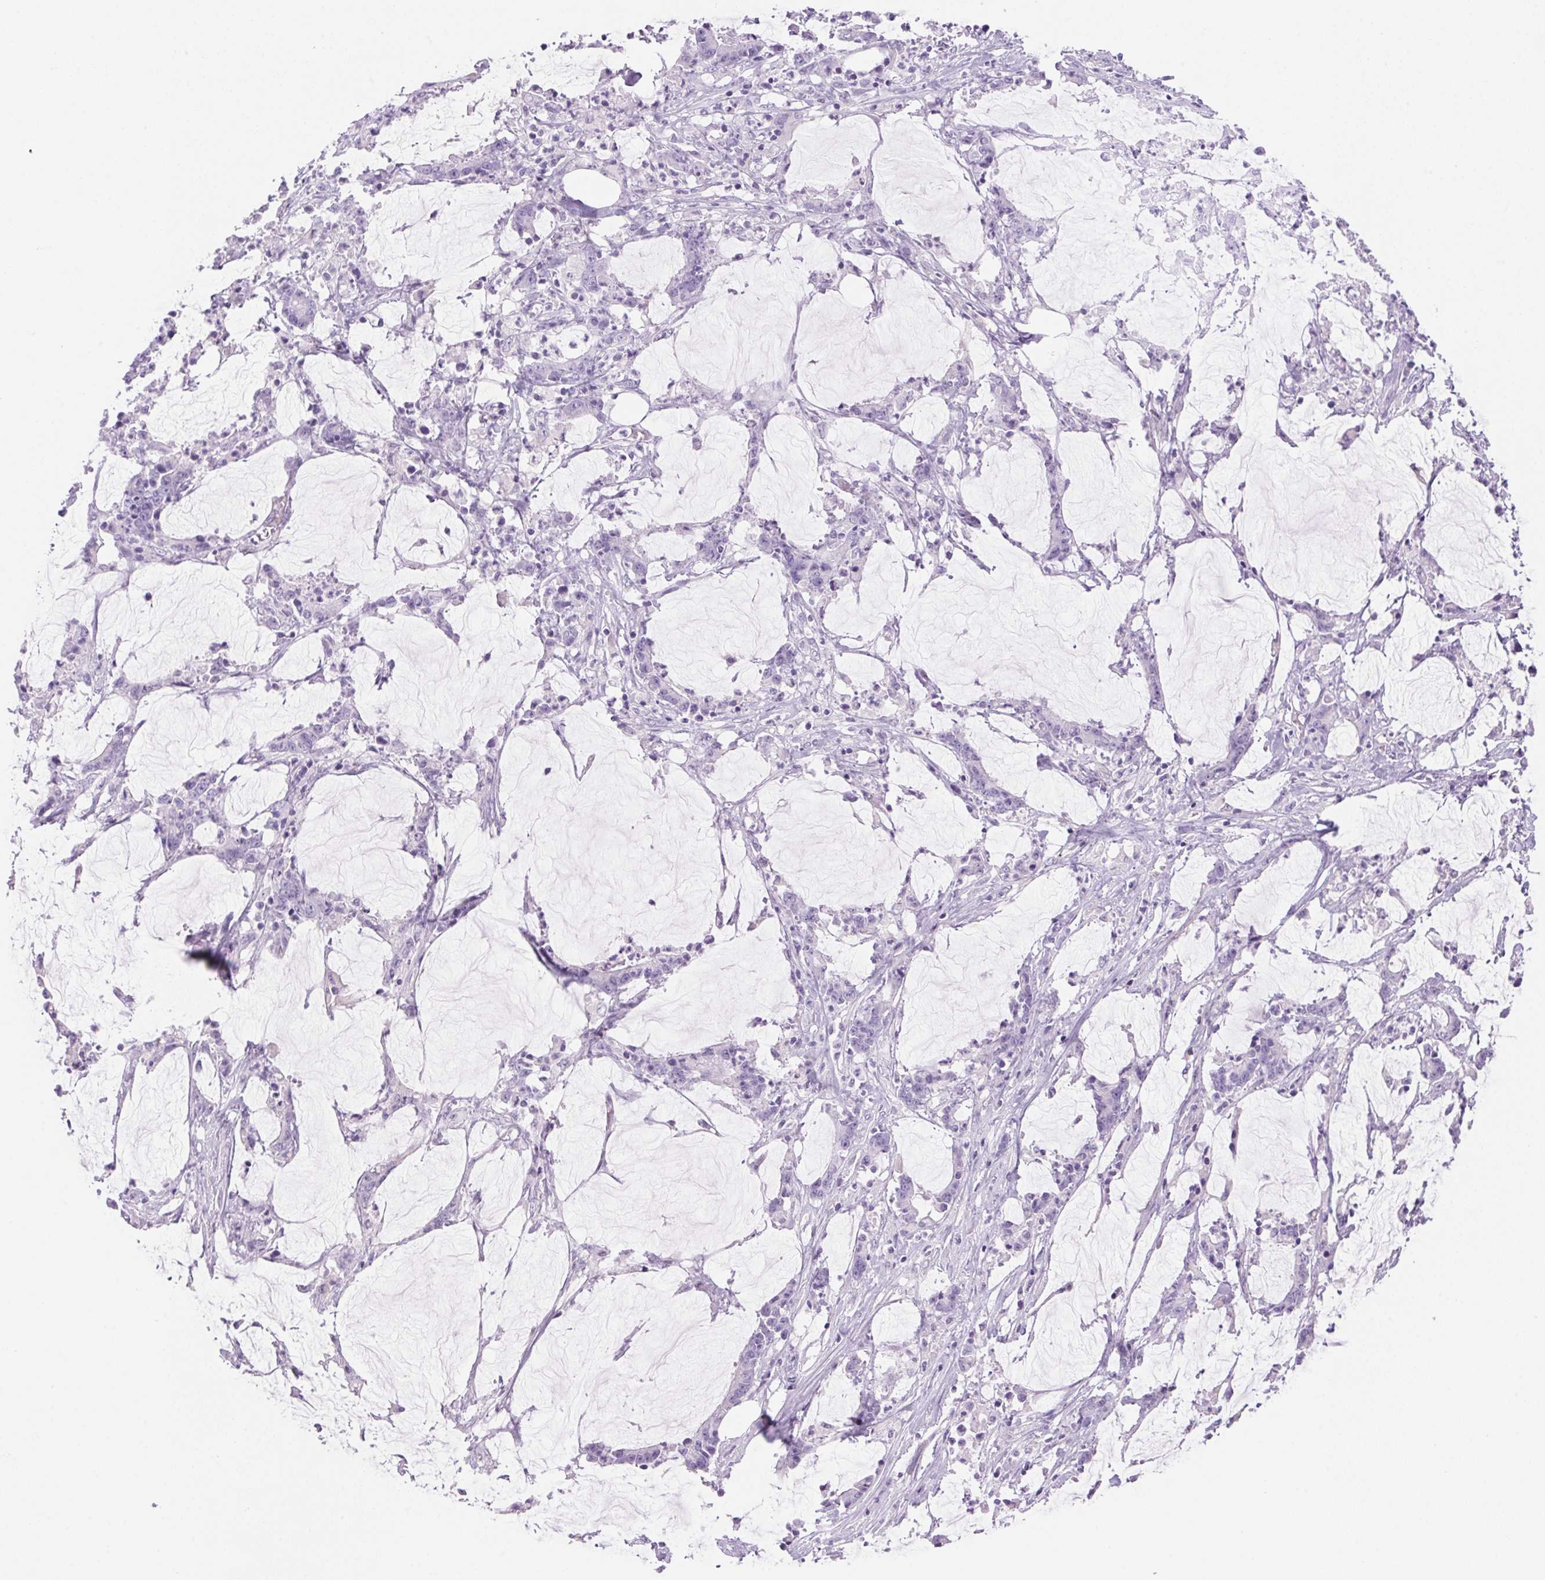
{"staining": {"intensity": "negative", "quantity": "none", "location": "none"}, "tissue": "stomach cancer", "cell_type": "Tumor cells", "image_type": "cancer", "snomed": [{"axis": "morphology", "description": "Adenocarcinoma, NOS"}, {"axis": "topography", "description": "Stomach, upper"}], "caption": "Human stomach cancer stained for a protein using immunohistochemistry (IHC) displays no expression in tumor cells.", "gene": "DHCR24", "patient": {"sex": "male", "age": 68}}